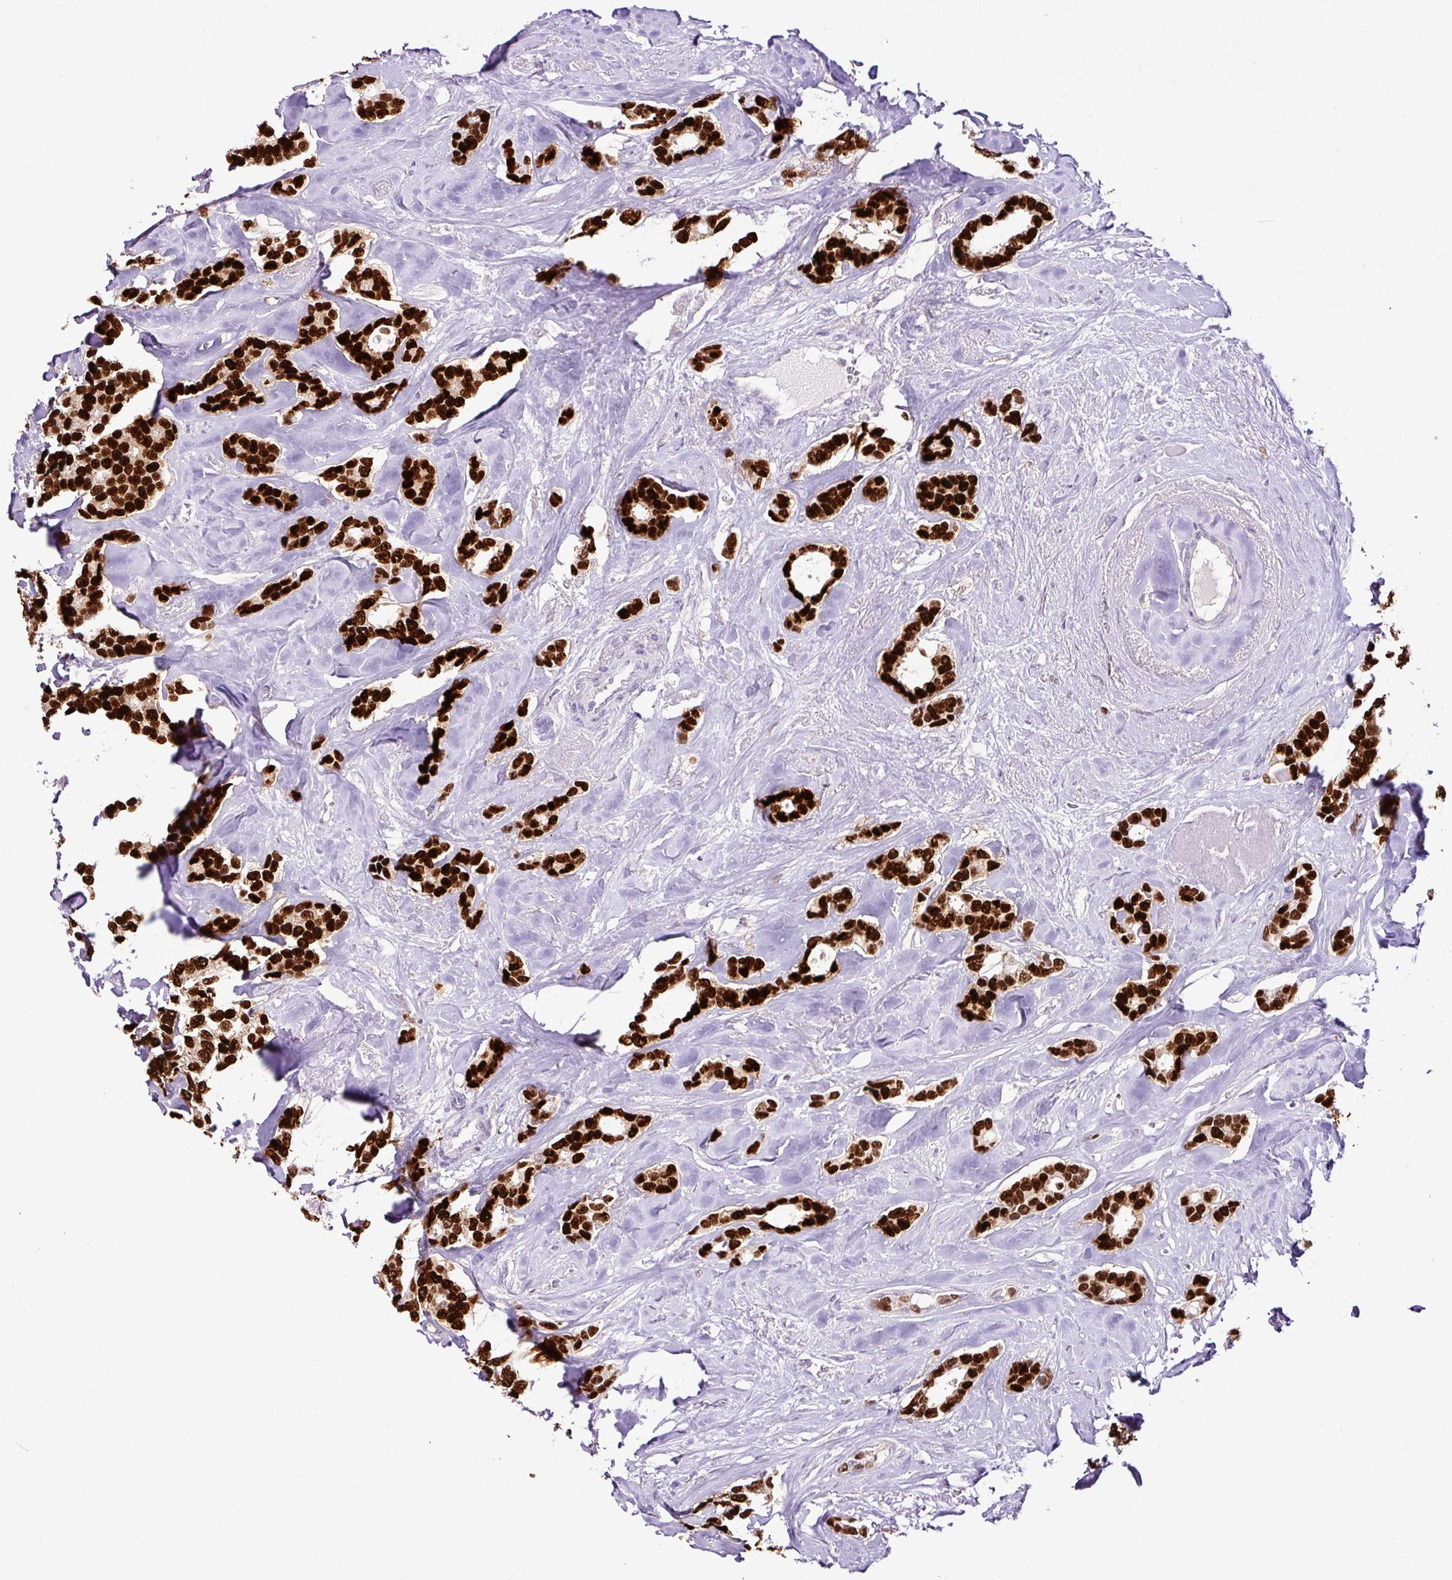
{"staining": {"intensity": "strong", "quantity": ">75%", "location": "nuclear"}, "tissue": "breast cancer", "cell_type": "Tumor cells", "image_type": "cancer", "snomed": [{"axis": "morphology", "description": "Duct carcinoma"}, {"axis": "topography", "description": "Breast"}], "caption": "DAB immunohistochemical staining of human breast infiltrating ductal carcinoma exhibits strong nuclear protein staining in approximately >75% of tumor cells.", "gene": "ESR1", "patient": {"sex": "female", "age": 87}}